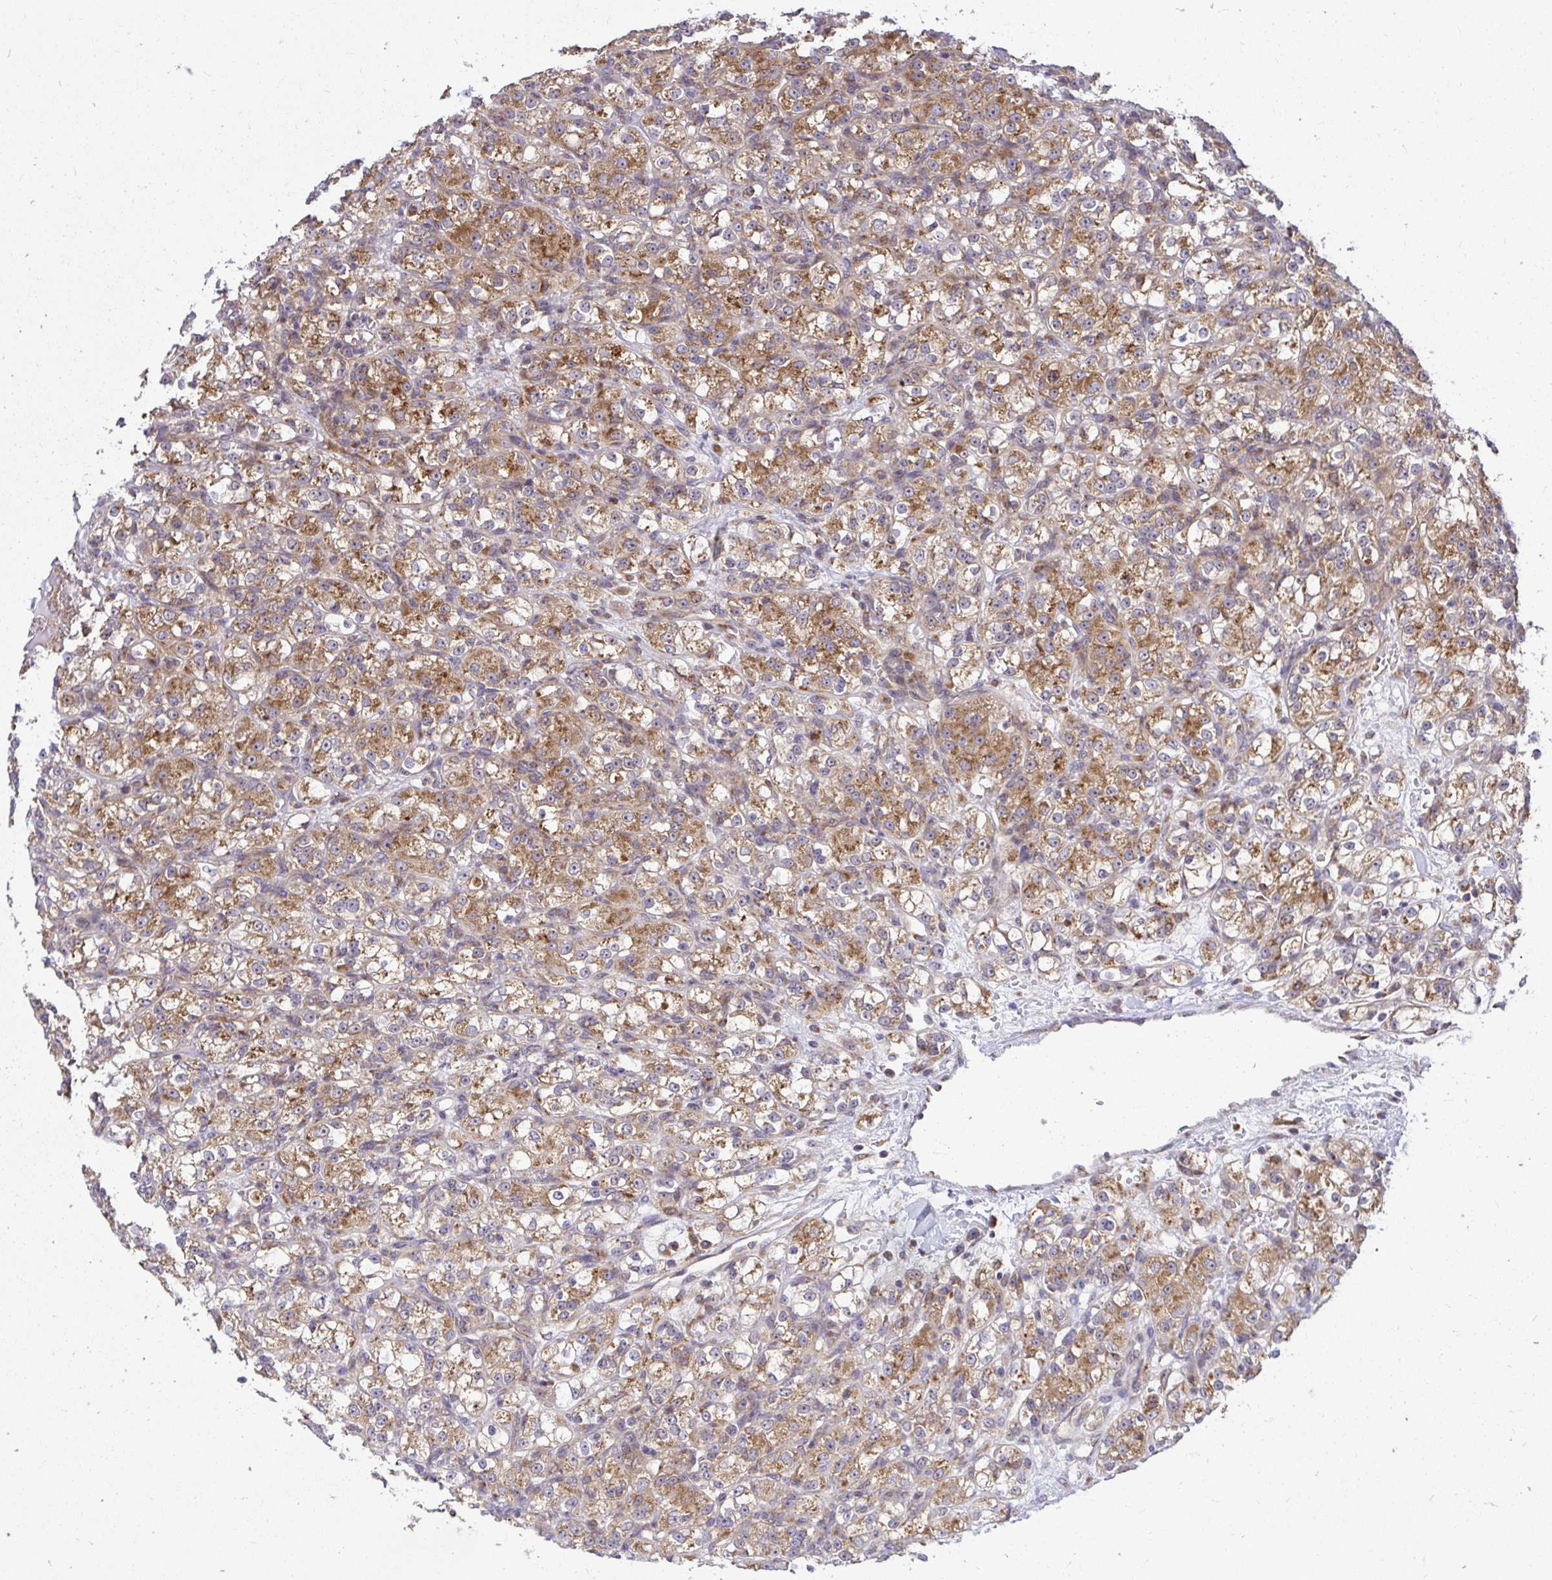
{"staining": {"intensity": "moderate", "quantity": ">75%", "location": "cytoplasmic/membranous"}, "tissue": "renal cancer", "cell_type": "Tumor cells", "image_type": "cancer", "snomed": [{"axis": "morphology", "description": "Normal tissue, NOS"}, {"axis": "morphology", "description": "Adenocarcinoma, NOS"}, {"axis": "topography", "description": "Kidney"}], "caption": "Human renal cancer stained for a protein (brown) exhibits moderate cytoplasmic/membranous positive staining in about >75% of tumor cells.", "gene": "VTI1B", "patient": {"sex": "male", "age": 61}}